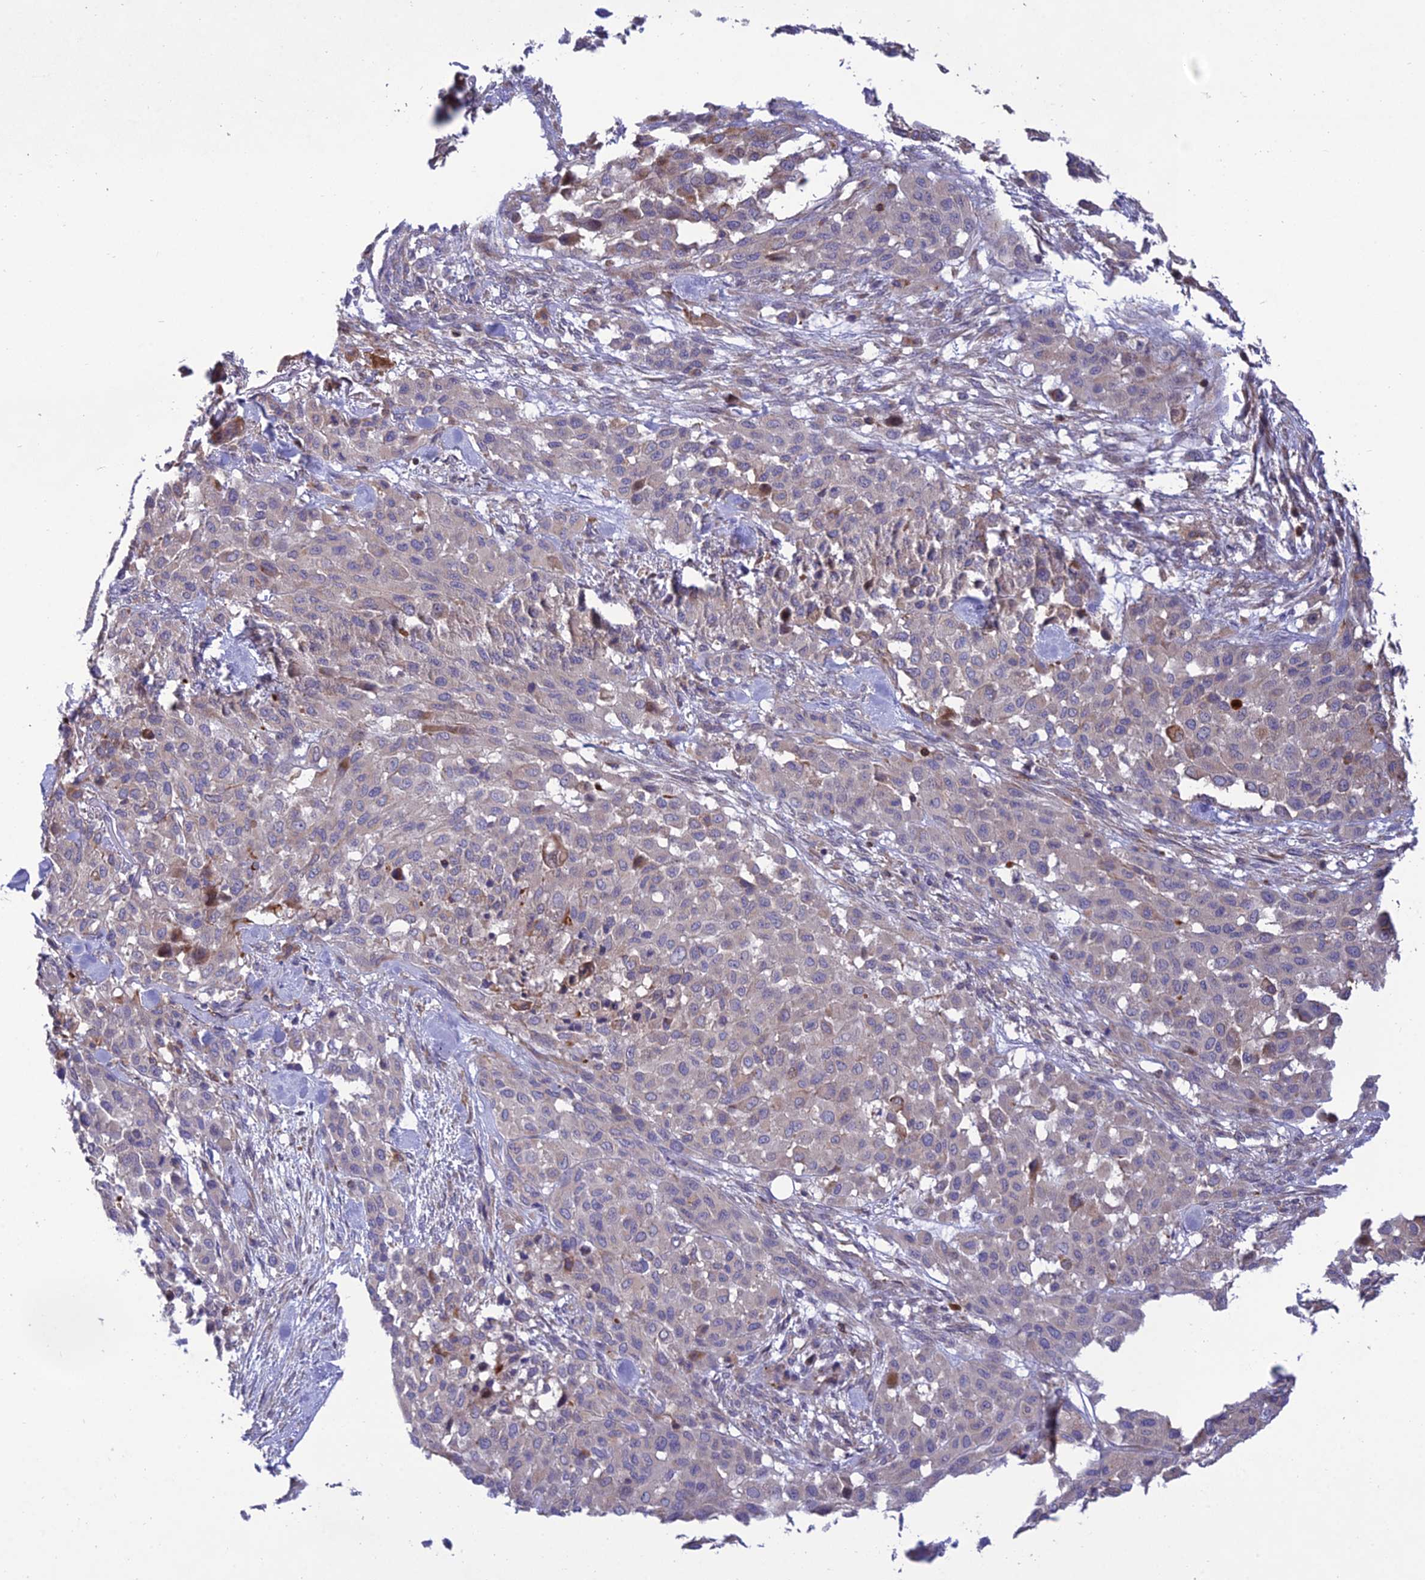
{"staining": {"intensity": "negative", "quantity": "none", "location": "none"}, "tissue": "melanoma", "cell_type": "Tumor cells", "image_type": "cancer", "snomed": [{"axis": "morphology", "description": "Malignant melanoma, Metastatic site"}, {"axis": "topography", "description": "Skin"}], "caption": "Immunohistochemical staining of malignant melanoma (metastatic site) reveals no significant staining in tumor cells. Brightfield microscopy of immunohistochemistry stained with DAB (brown) and hematoxylin (blue), captured at high magnification.", "gene": "FAM76A", "patient": {"sex": "female", "age": 81}}